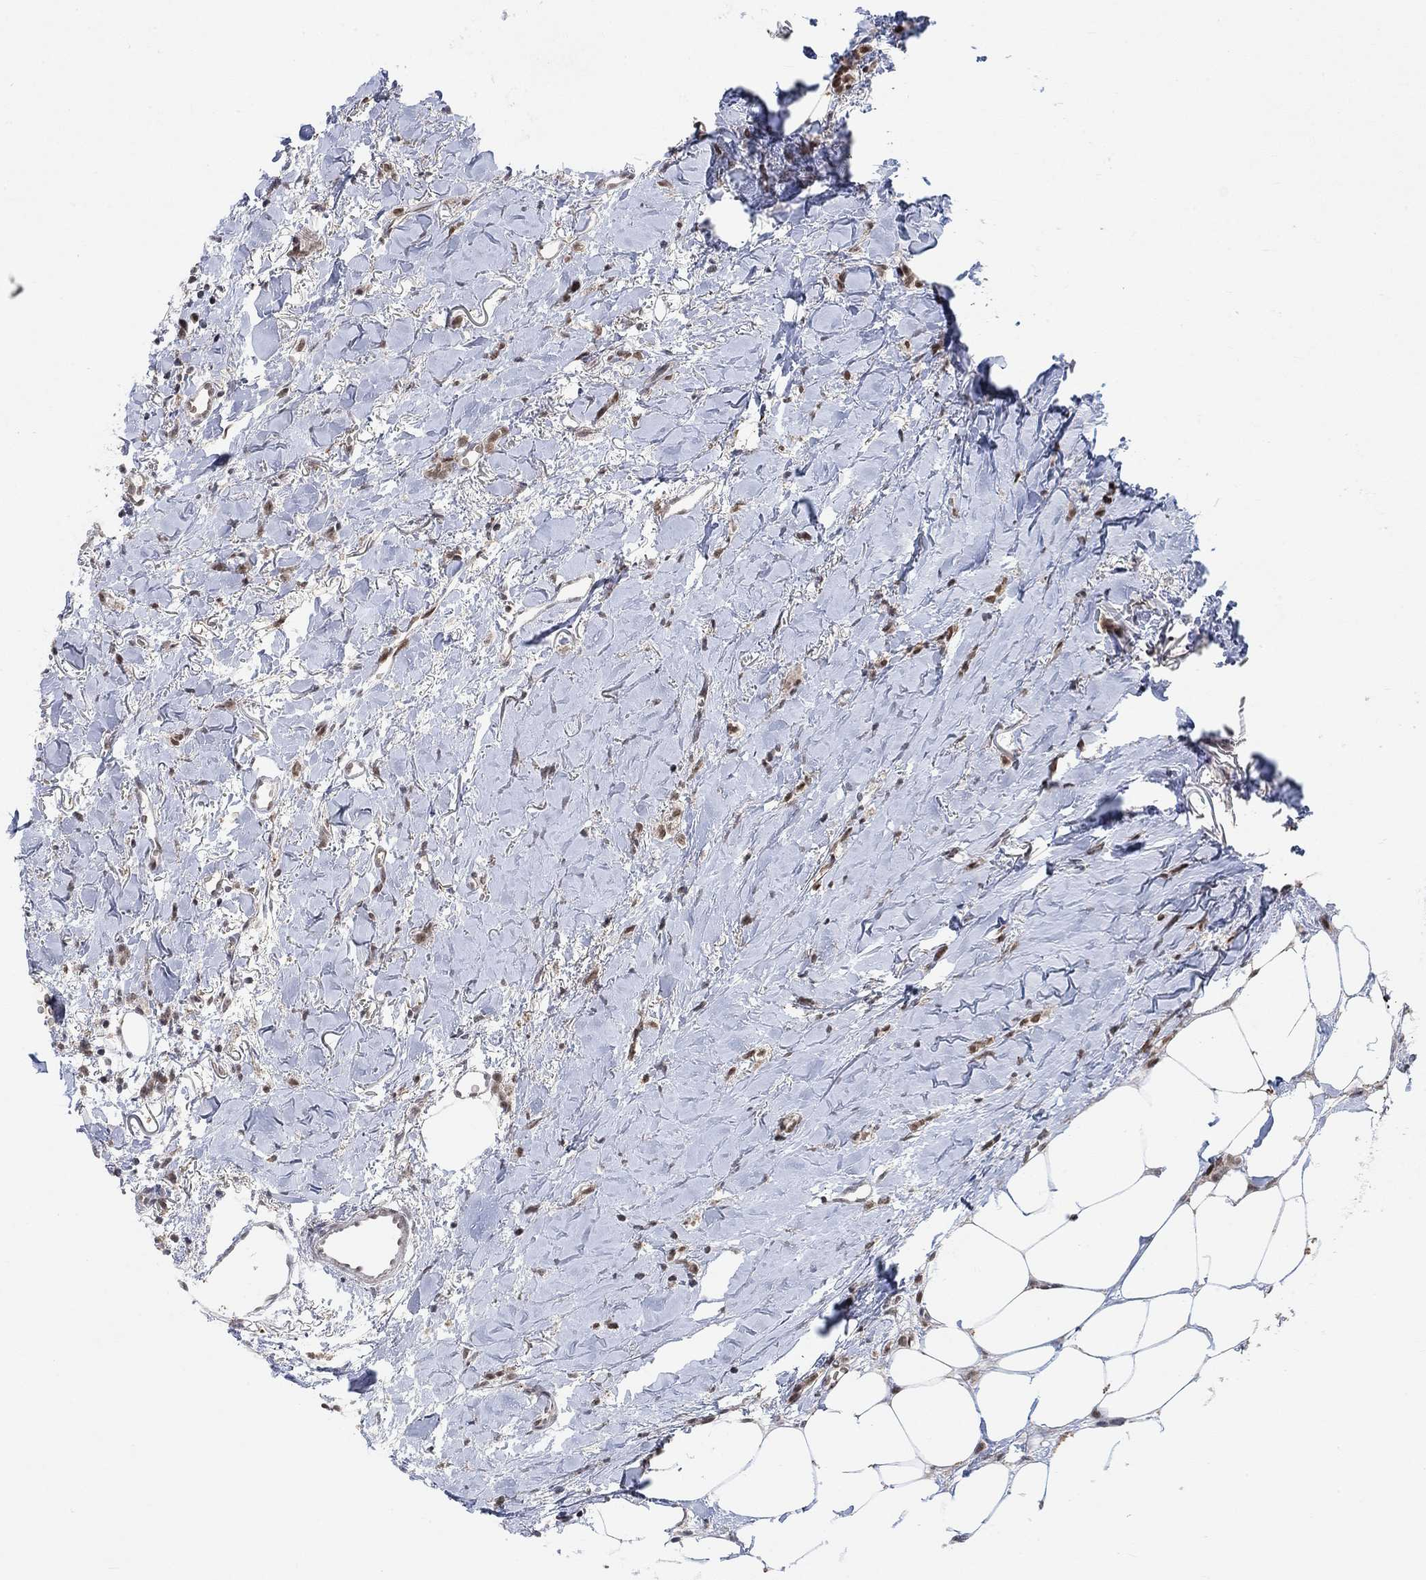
{"staining": {"intensity": "moderate", "quantity": "25%-75%", "location": "nuclear"}, "tissue": "breast cancer", "cell_type": "Tumor cells", "image_type": "cancer", "snomed": [{"axis": "morphology", "description": "Duct carcinoma"}, {"axis": "topography", "description": "Breast"}], "caption": "IHC image of breast infiltrating ductal carcinoma stained for a protein (brown), which reveals medium levels of moderate nuclear positivity in about 25%-75% of tumor cells.", "gene": "THAP8", "patient": {"sex": "female", "age": 85}}